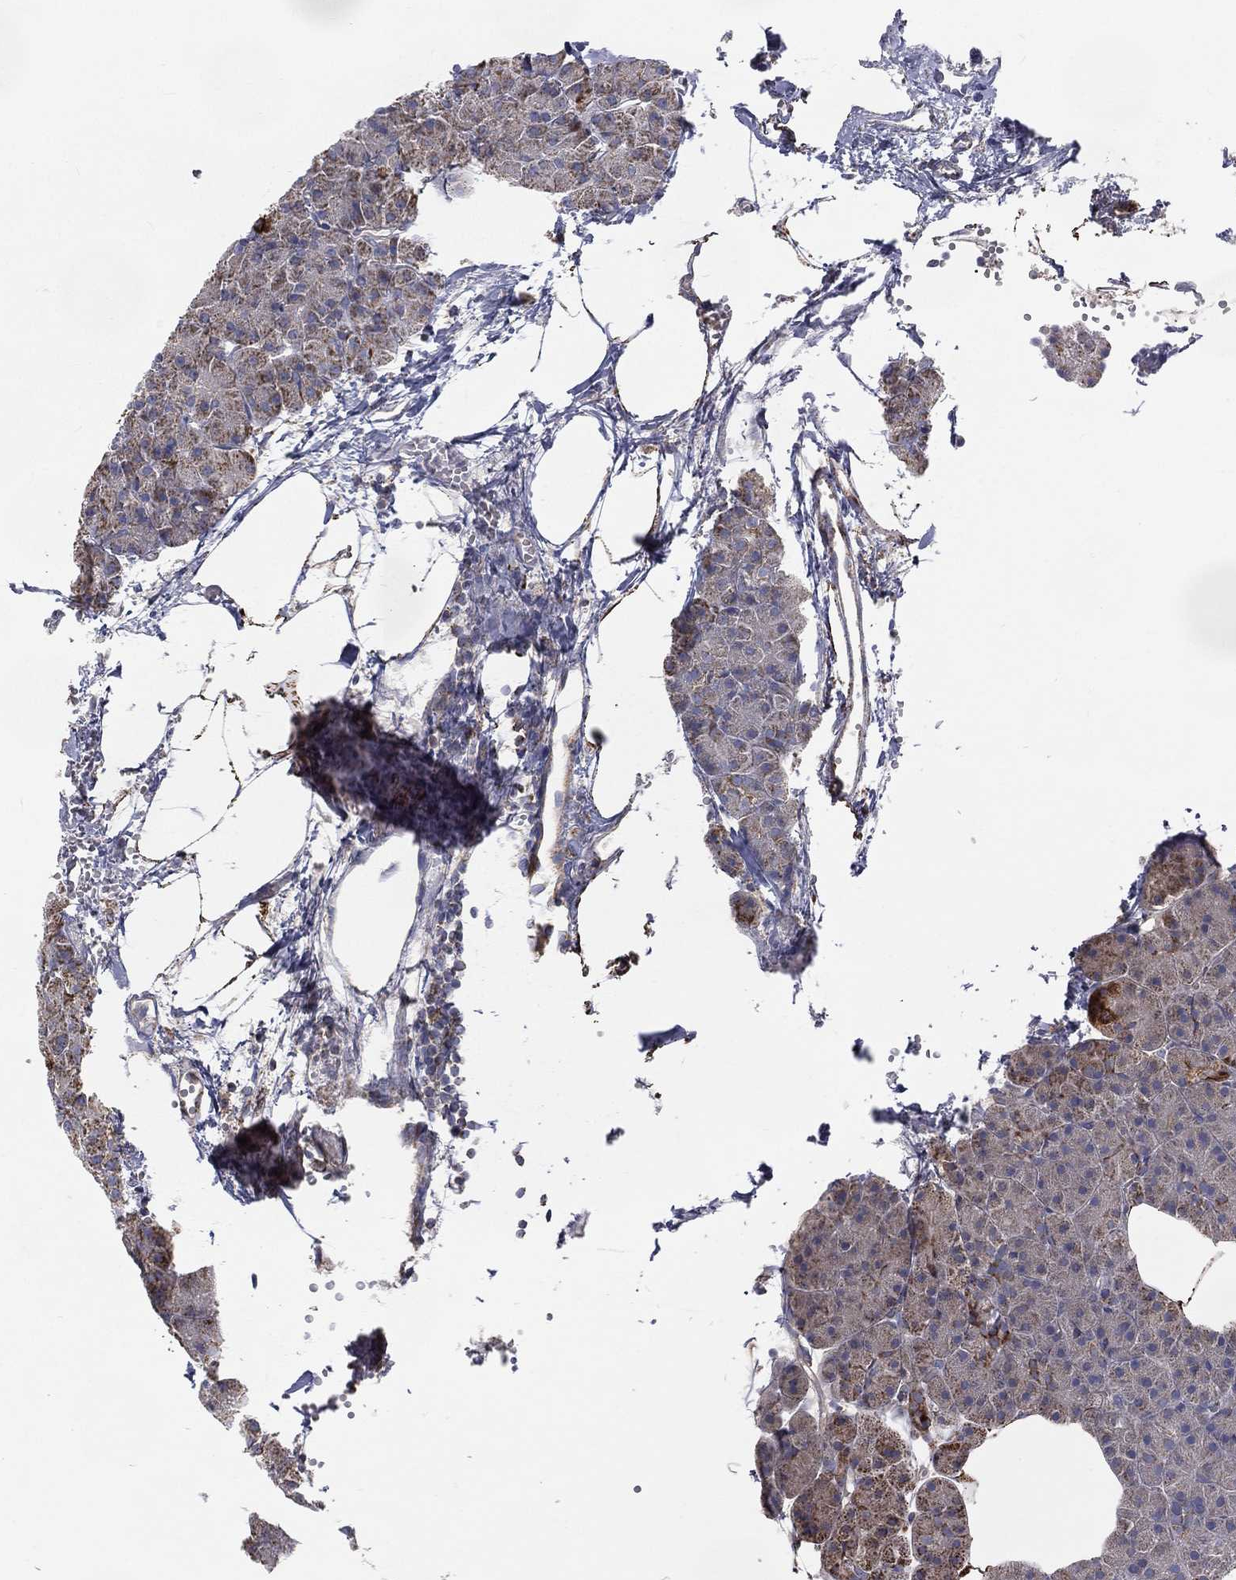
{"staining": {"intensity": "strong", "quantity": "<25%", "location": "cytoplasmic/membranous"}, "tissue": "pancreas", "cell_type": "Exocrine glandular cells", "image_type": "normal", "snomed": [{"axis": "morphology", "description": "Normal tissue, NOS"}, {"axis": "topography", "description": "Pancreas"}], "caption": "Immunohistochemistry (DAB (3,3'-diaminobenzidine)) staining of unremarkable human pancreas reveals strong cytoplasmic/membranous protein staining in approximately <25% of exocrine glandular cells.", "gene": "HADH", "patient": {"sex": "male", "age": 61}}